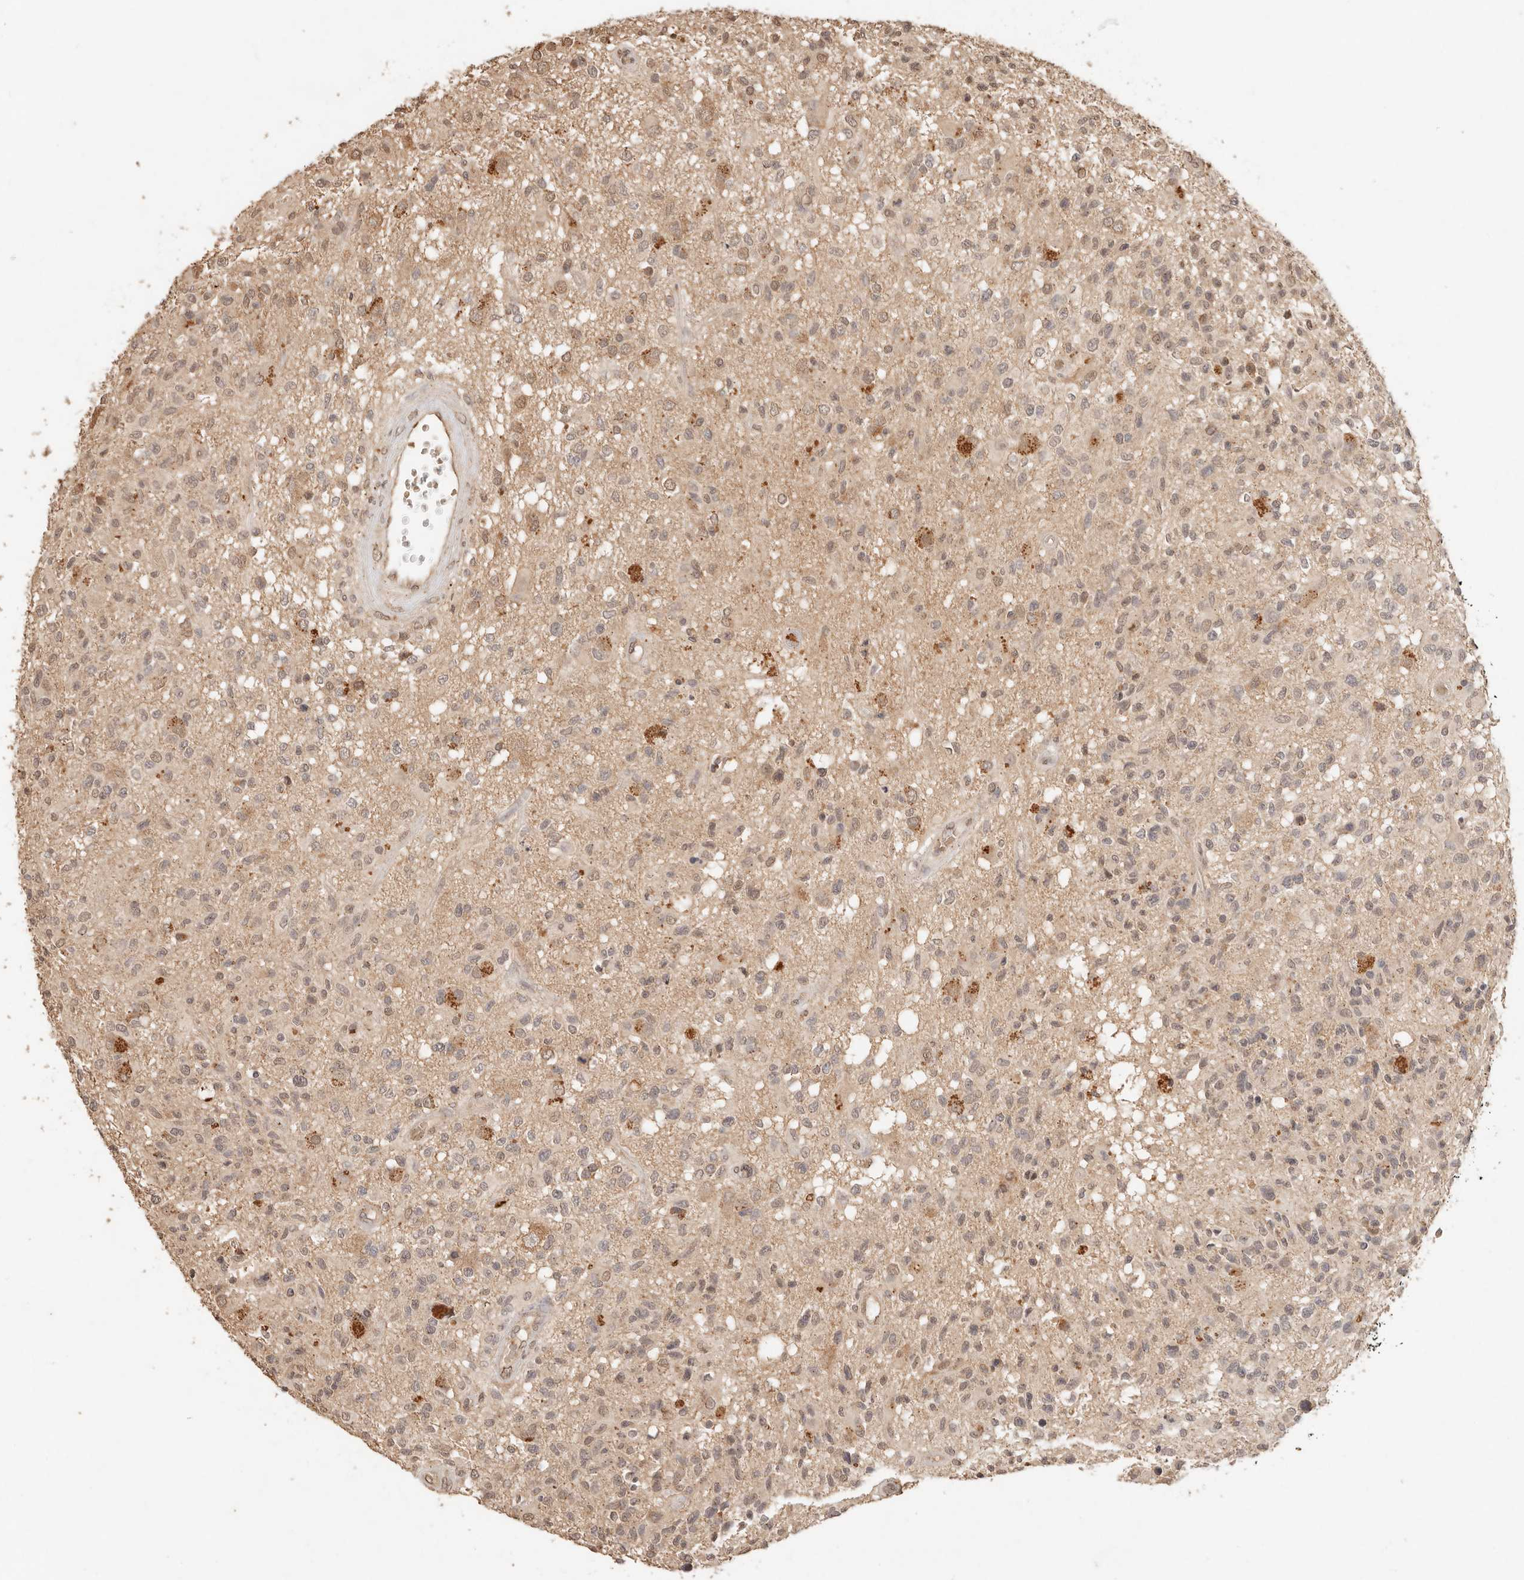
{"staining": {"intensity": "weak", "quantity": "25%-75%", "location": "nuclear"}, "tissue": "glioma", "cell_type": "Tumor cells", "image_type": "cancer", "snomed": [{"axis": "morphology", "description": "Glioma, malignant, High grade"}, {"axis": "morphology", "description": "Glioblastoma, NOS"}, {"axis": "topography", "description": "Brain"}], "caption": "Glioblastoma stained with a protein marker reveals weak staining in tumor cells.", "gene": "LMO4", "patient": {"sex": "male", "age": 60}}